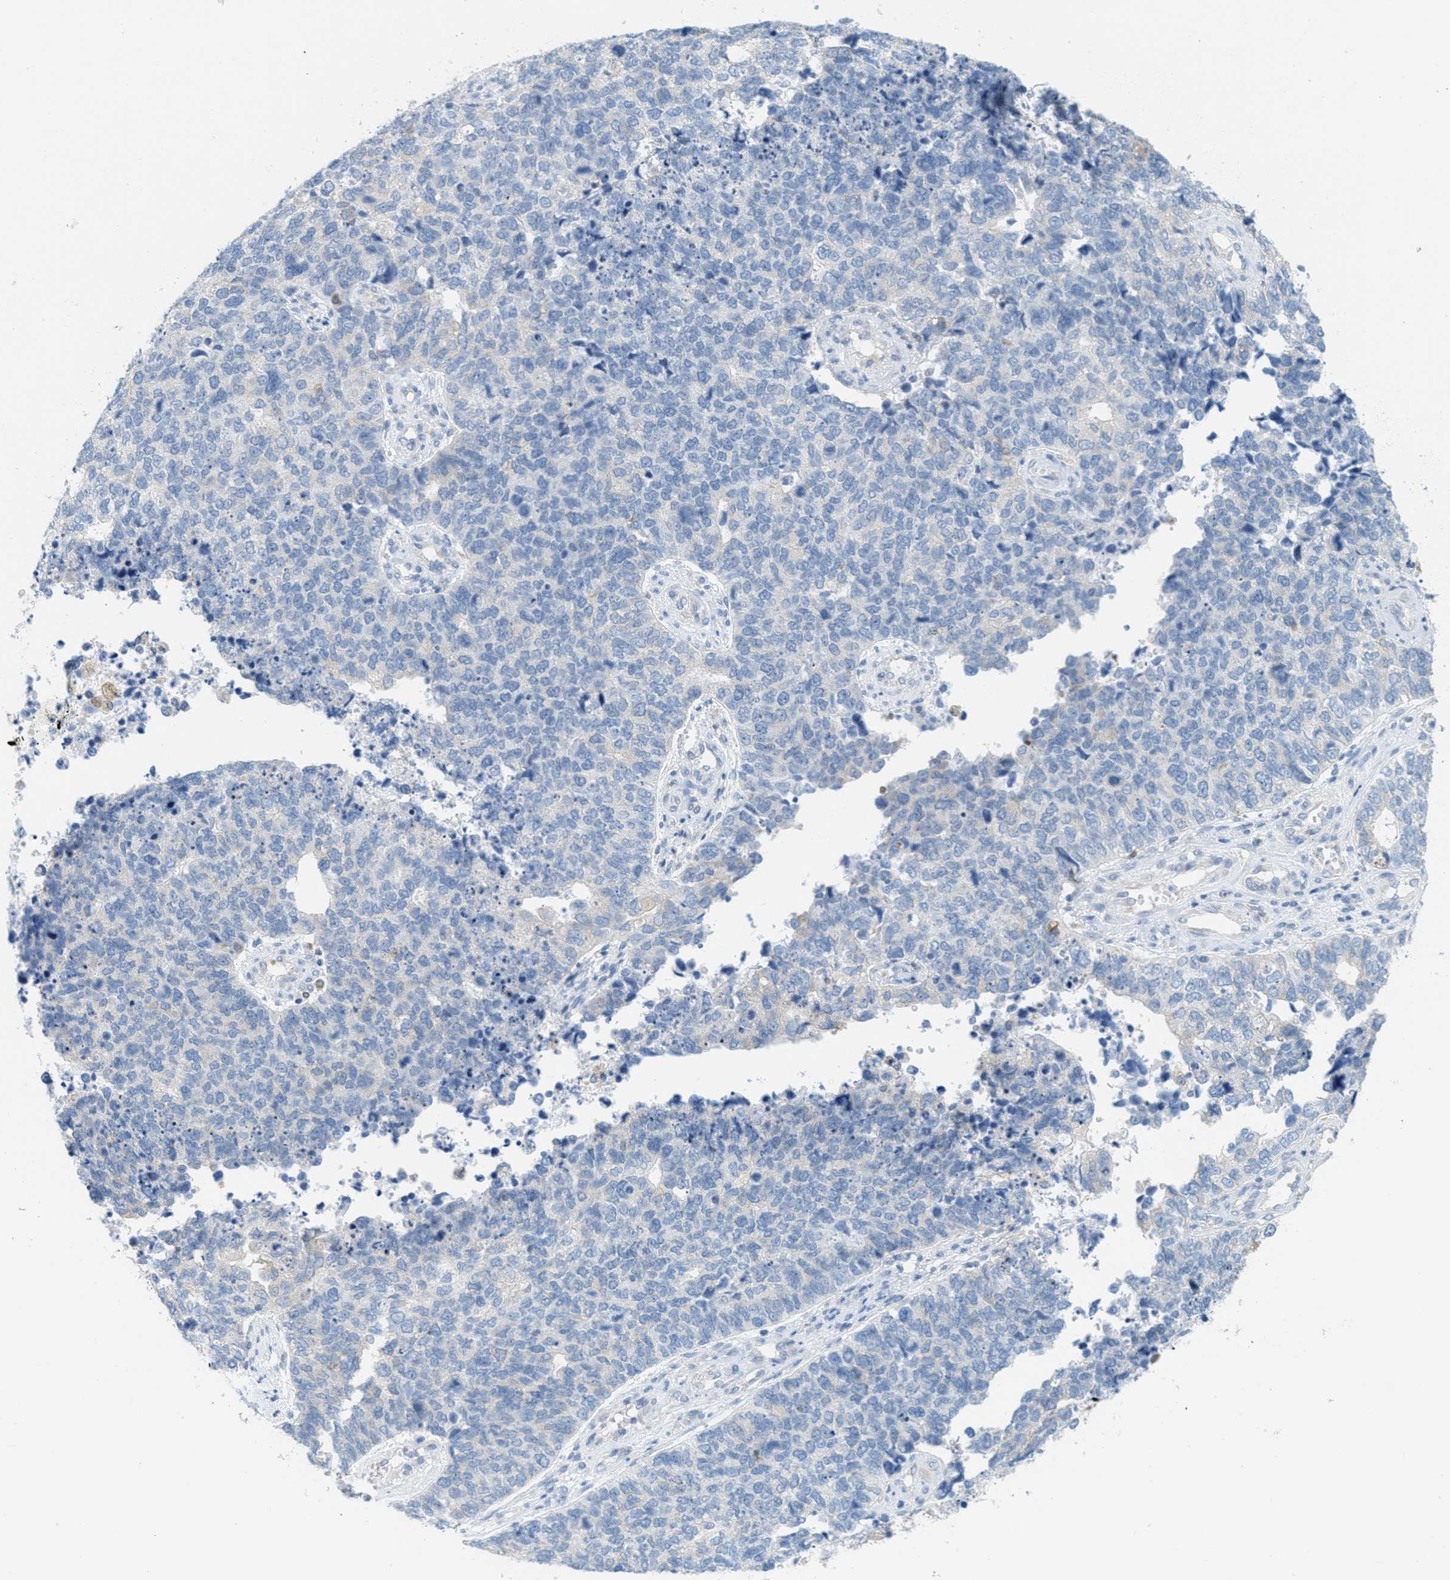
{"staining": {"intensity": "negative", "quantity": "none", "location": "none"}, "tissue": "cervical cancer", "cell_type": "Tumor cells", "image_type": "cancer", "snomed": [{"axis": "morphology", "description": "Squamous cell carcinoma, NOS"}, {"axis": "topography", "description": "Cervix"}], "caption": "Protein analysis of squamous cell carcinoma (cervical) exhibits no significant expression in tumor cells.", "gene": "TEX264", "patient": {"sex": "female", "age": 63}}